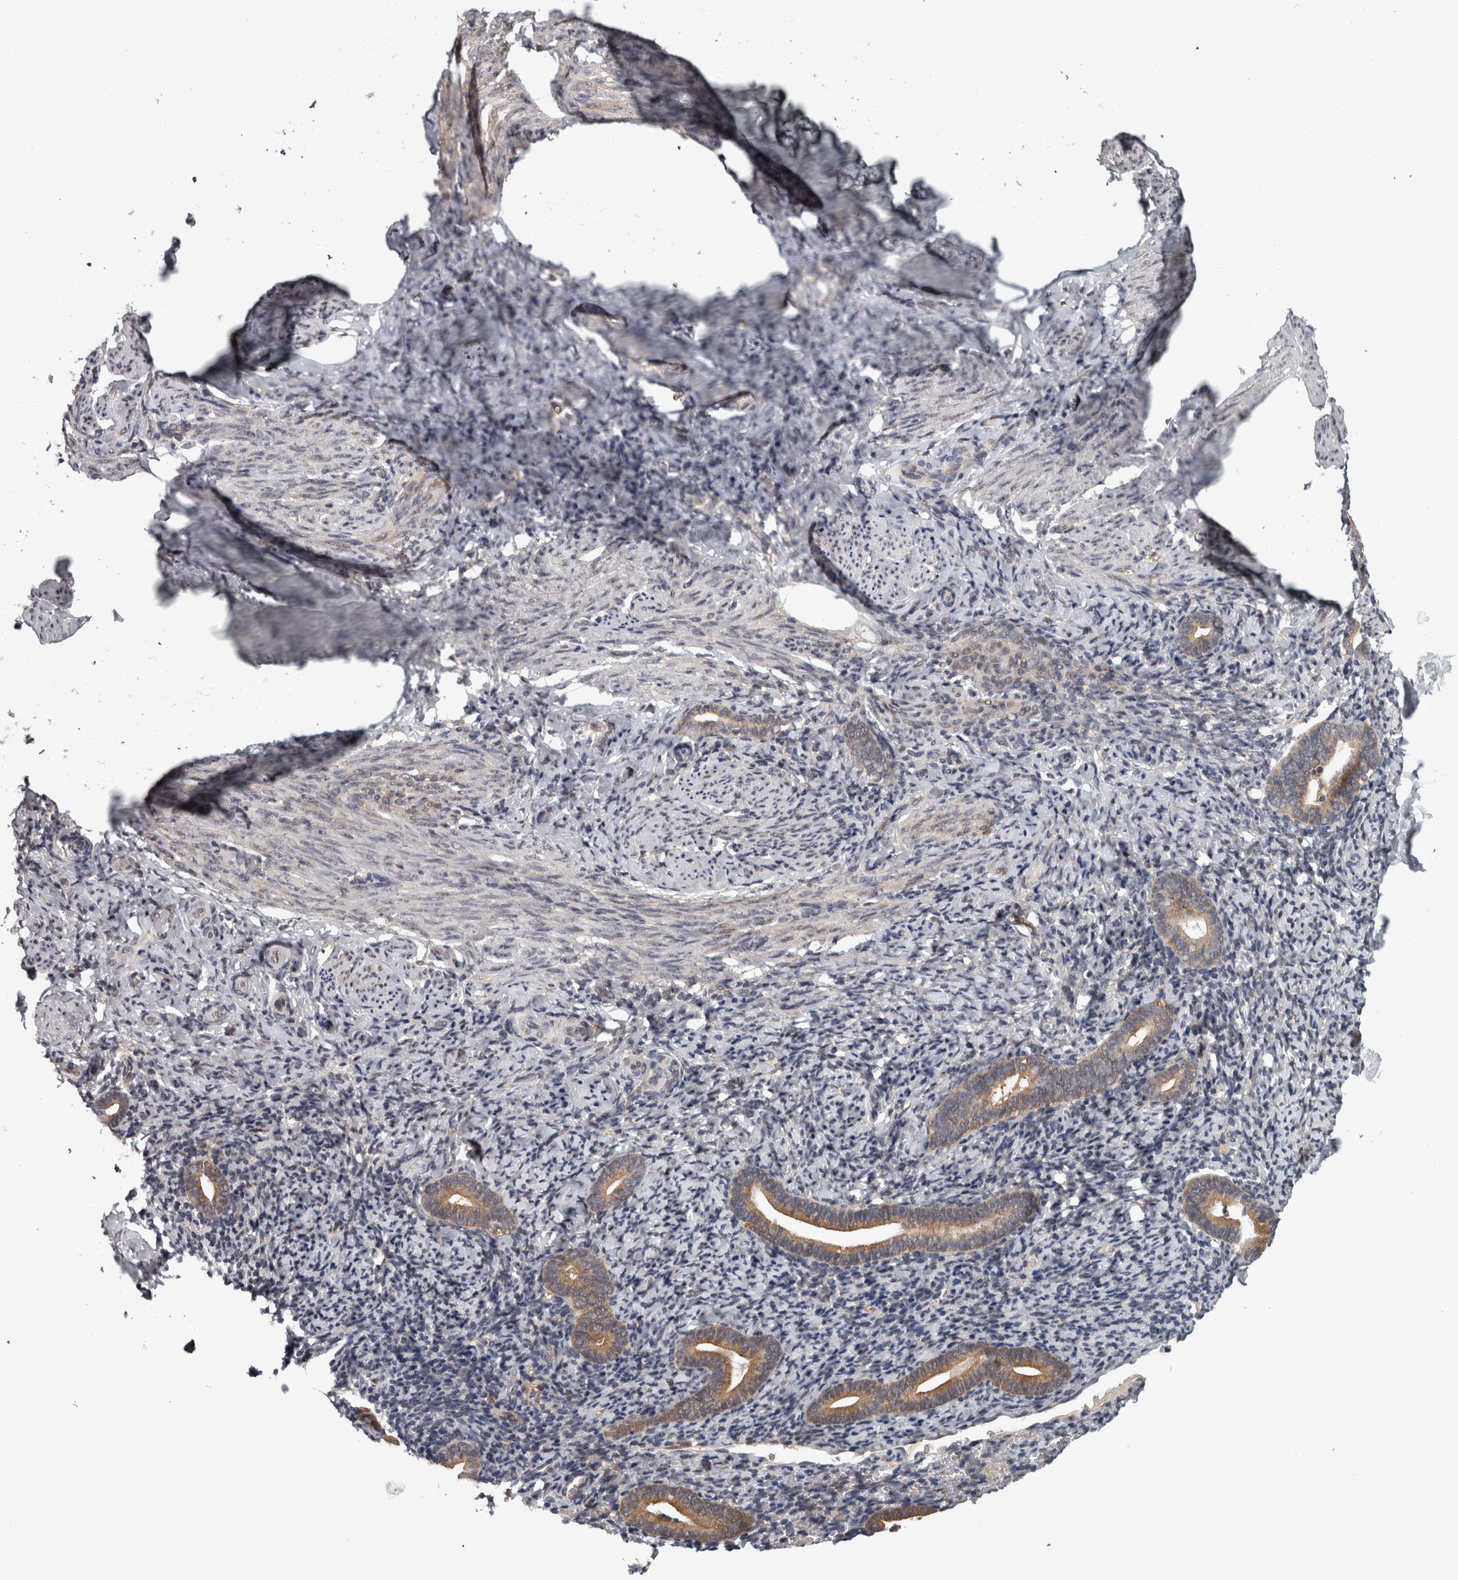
{"staining": {"intensity": "negative", "quantity": "none", "location": "none"}, "tissue": "endometrium", "cell_type": "Cells in endometrial stroma", "image_type": "normal", "snomed": [{"axis": "morphology", "description": "Normal tissue, NOS"}, {"axis": "topography", "description": "Endometrium"}], "caption": "Cells in endometrial stroma are negative for brown protein staining in unremarkable endometrium. The staining is performed using DAB brown chromogen with nuclei counter-stained in using hematoxylin.", "gene": "CACYBP", "patient": {"sex": "female", "age": 51}}